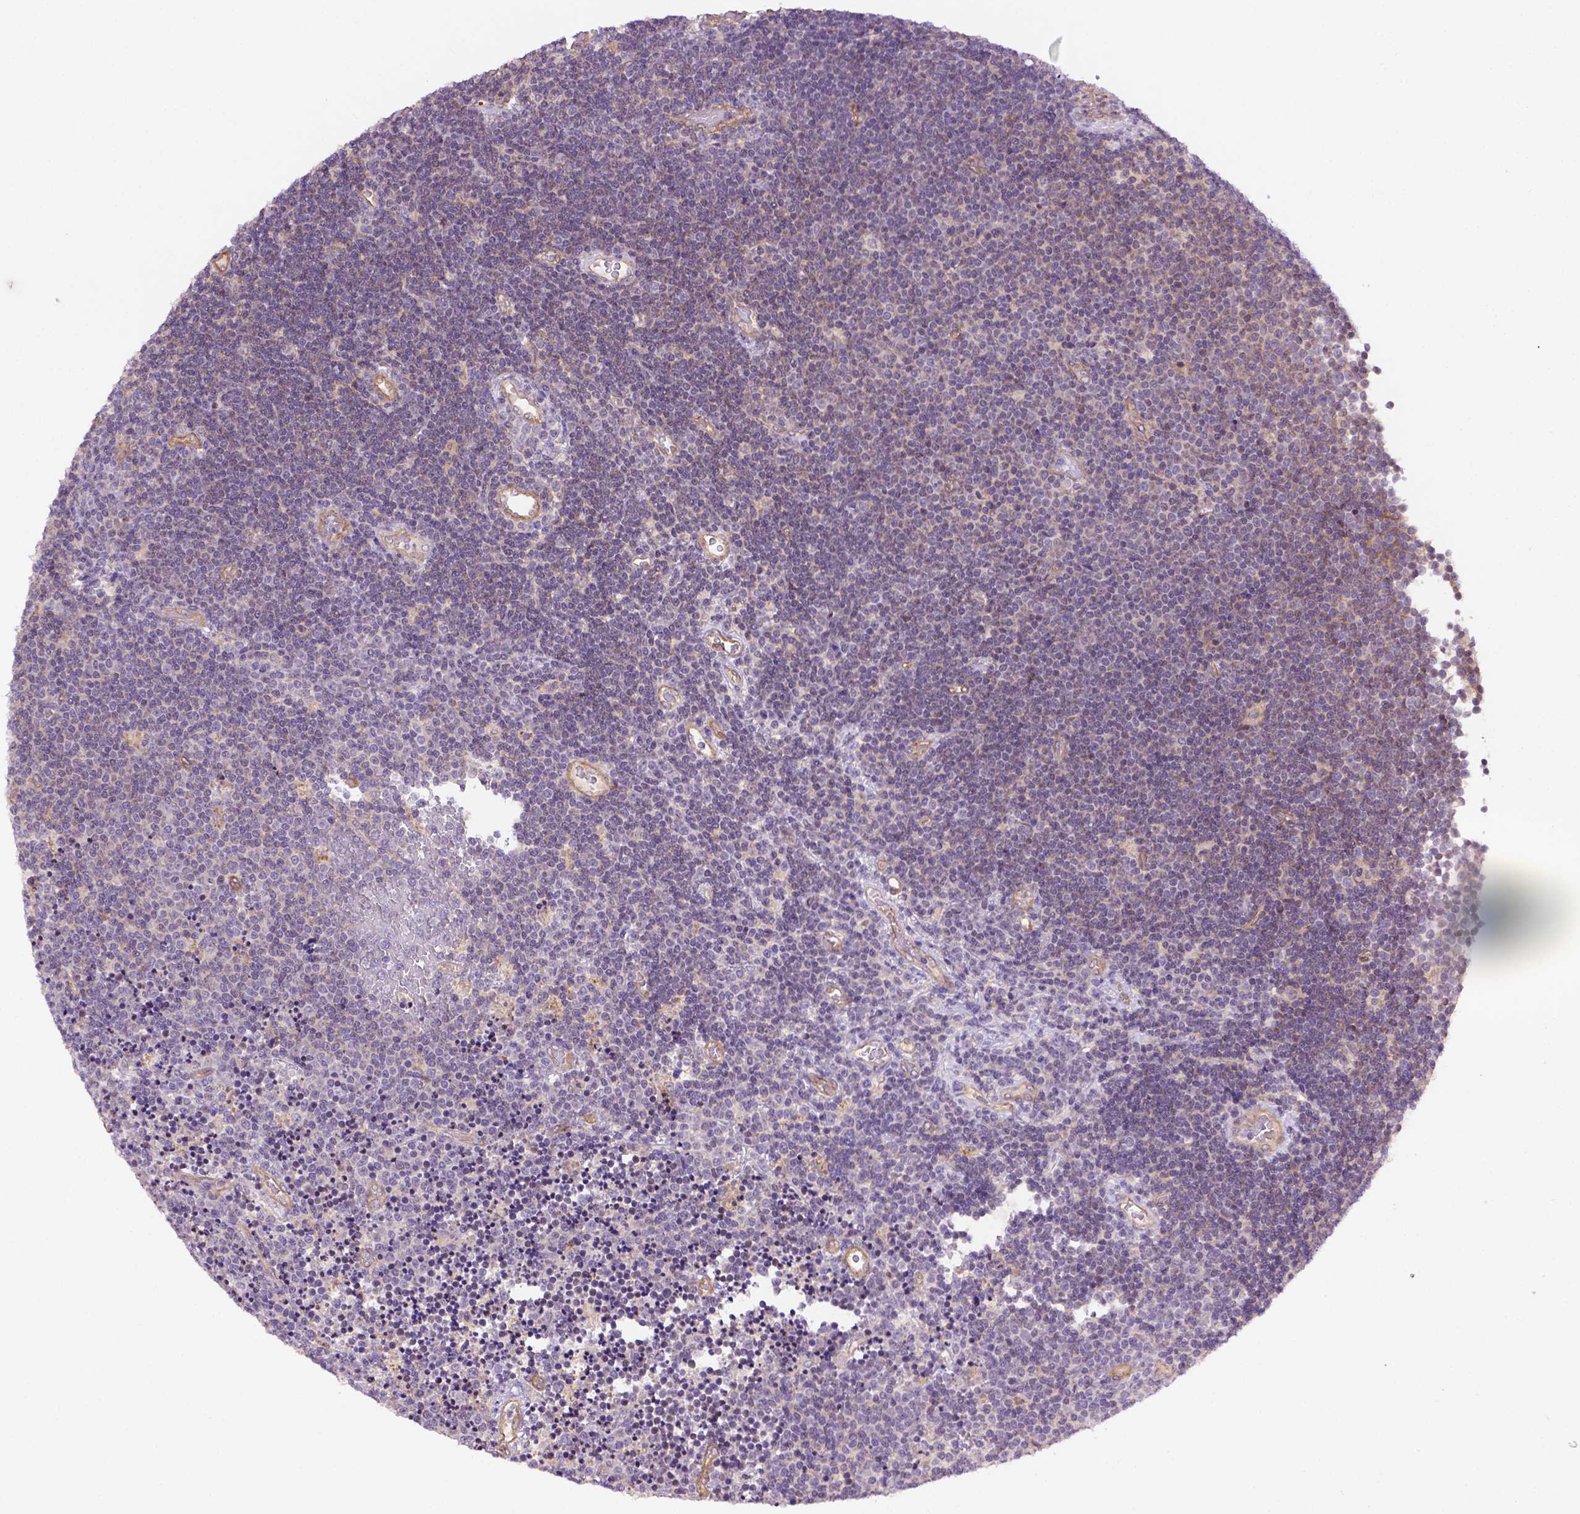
{"staining": {"intensity": "negative", "quantity": "none", "location": "none"}, "tissue": "lymphoma", "cell_type": "Tumor cells", "image_type": "cancer", "snomed": [{"axis": "morphology", "description": "Malignant lymphoma, non-Hodgkin's type, Low grade"}, {"axis": "topography", "description": "Brain"}], "caption": "DAB immunohistochemical staining of lymphoma exhibits no significant expression in tumor cells.", "gene": "CASKIN2", "patient": {"sex": "female", "age": 66}}